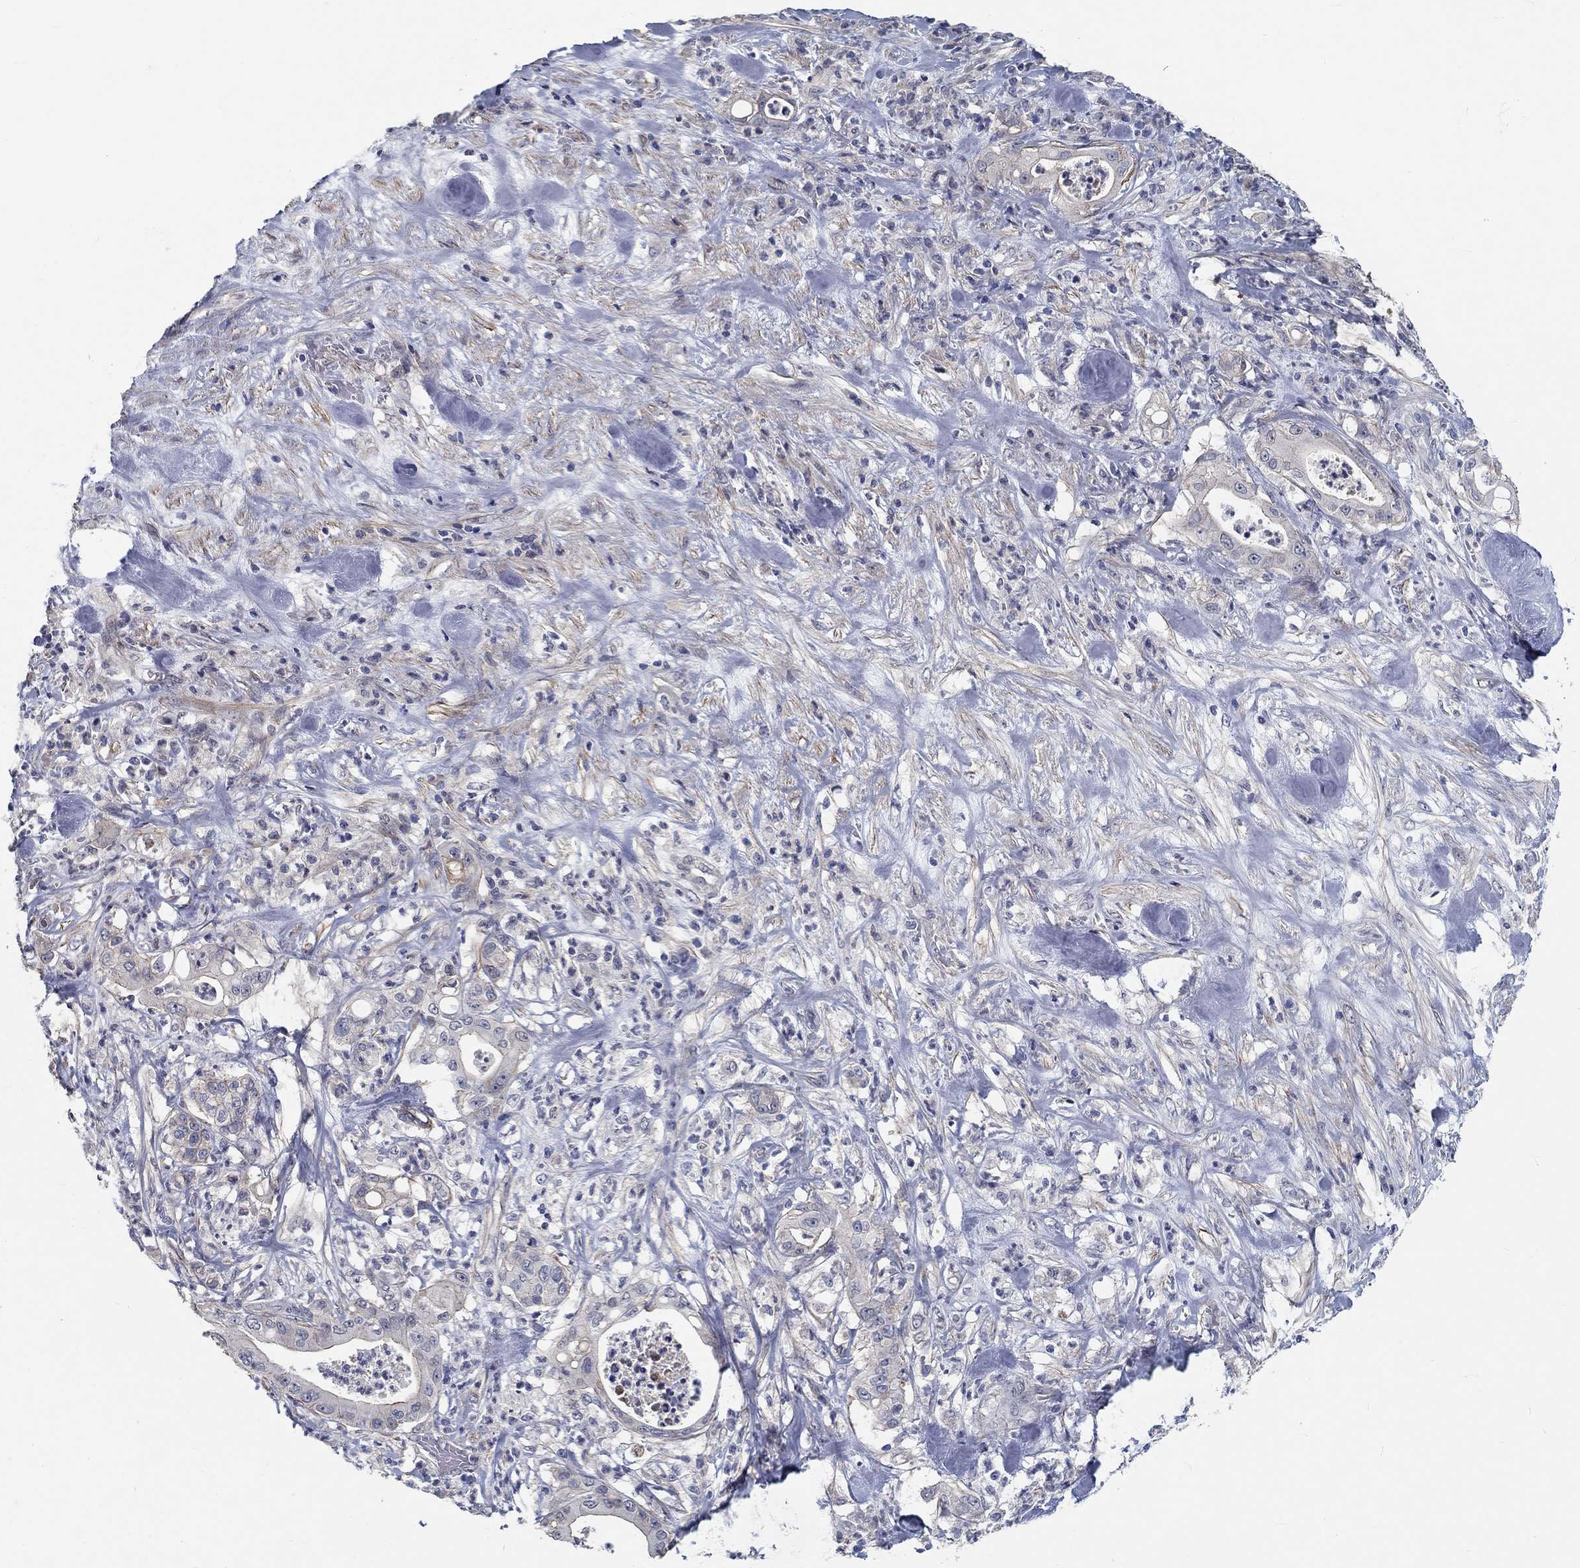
{"staining": {"intensity": "negative", "quantity": "none", "location": "none"}, "tissue": "pancreatic cancer", "cell_type": "Tumor cells", "image_type": "cancer", "snomed": [{"axis": "morphology", "description": "Adenocarcinoma, NOS"}, {"axis": "topography", "description": "Pancreas"}], "caption": "Tumor cells show no significant protein staining in pancreatic cancer.", "gene": "MYBPC1", "patient": {"sex": "male", "age": 71}}